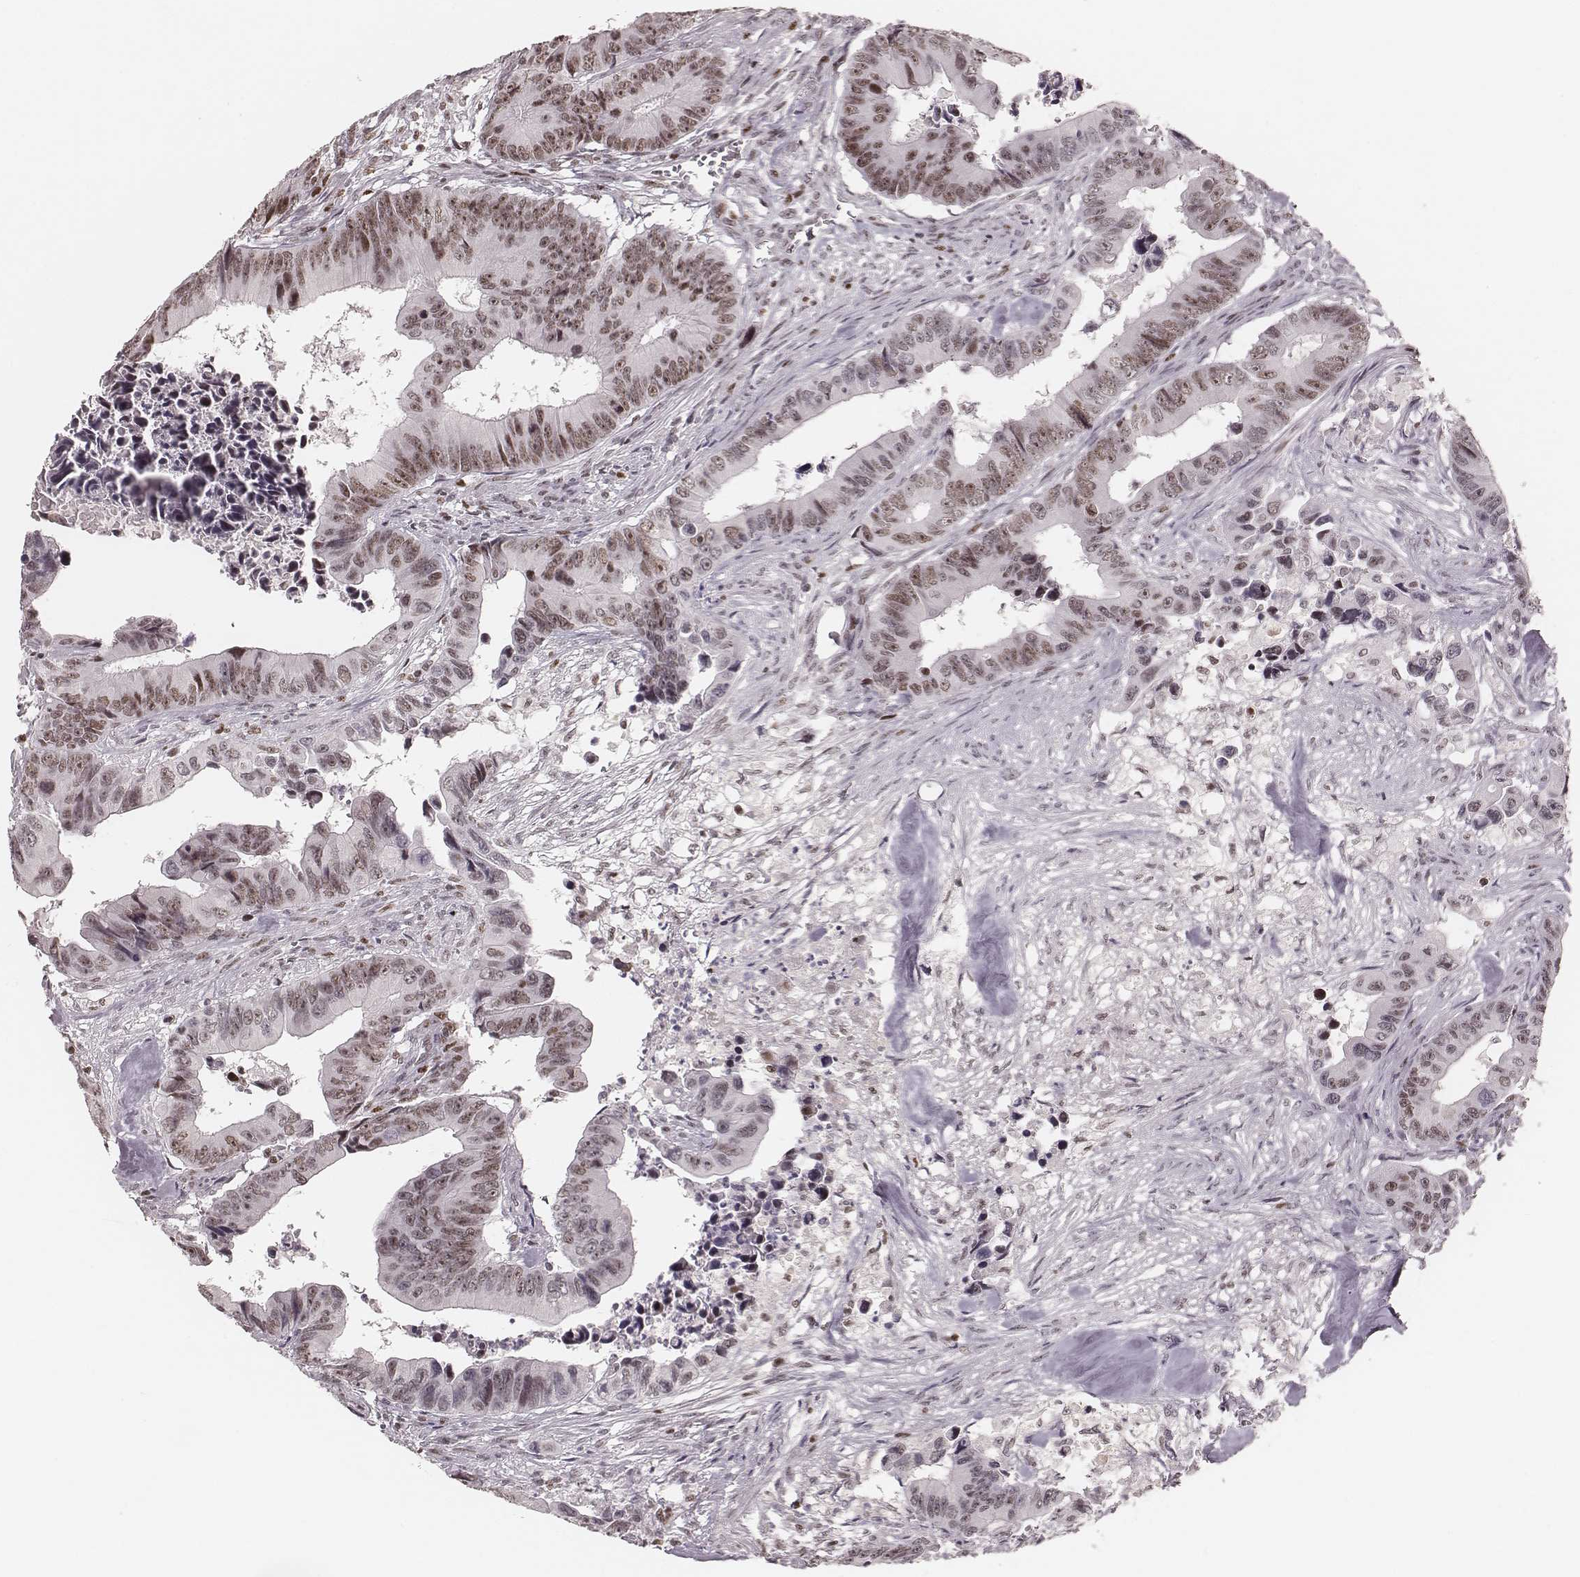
{"staining": {"intensity": "moderate", "quantity": ">75%", "location": "nuclear"}, "tissue": "colorectal cancer", "cell_type": "Tumor cells", "image_type": "cancer", "snomed": [{"axis": "morphology", "description": "Adenocarcinoma, NOS"}, {"axis": "topography", "description": "Colon"}], "caption": "Immunohistochemistry (IHC) of colorectal adenocarcinoma reveals medium levels of moderate nuclear positivity in approximately >75% of tumor cells.", "gene": "PARP1", "patient": {"sex": "female", "age": 87}}